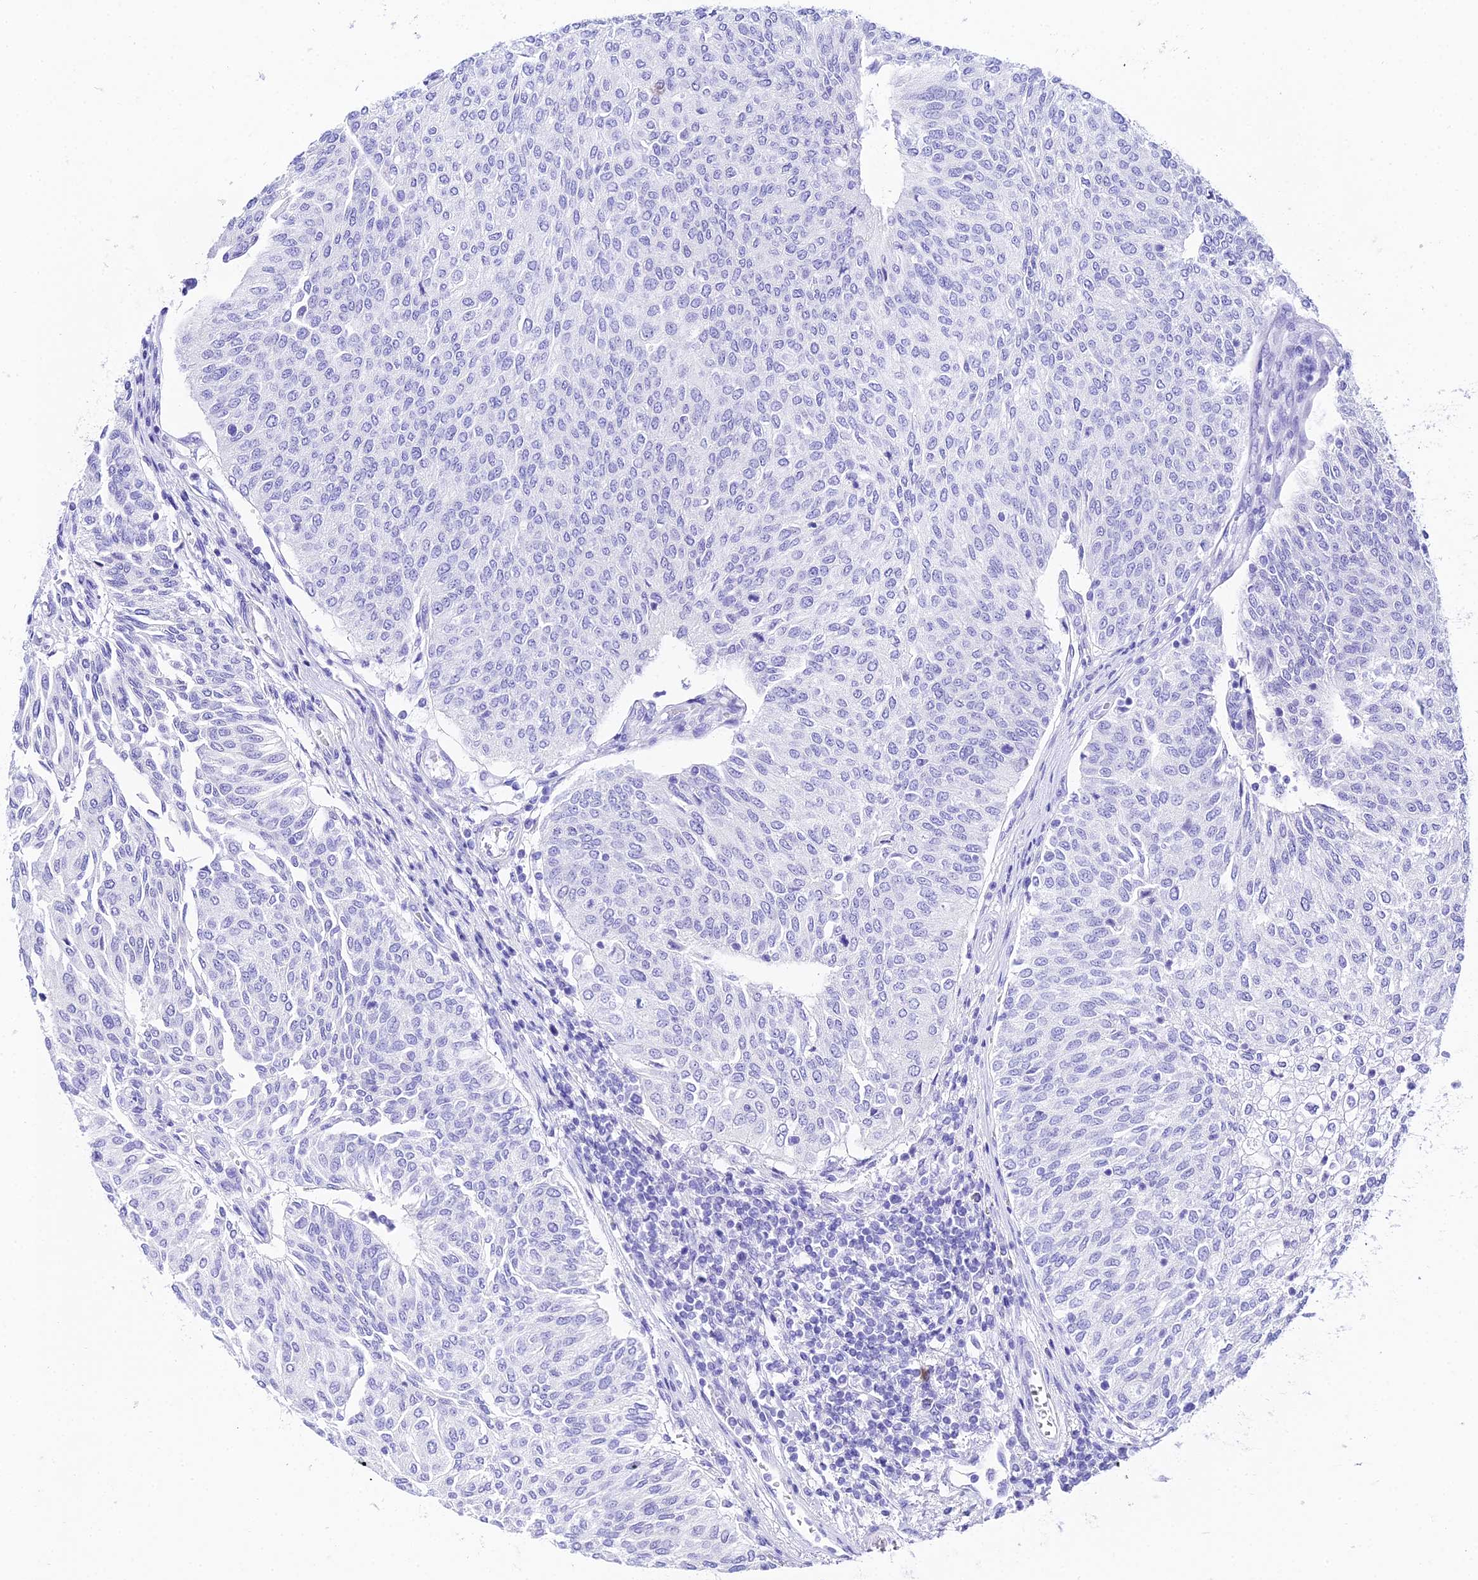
{"staining": {"intensity": "negative", "quantity": "none", "location": "none"}, "tissue": "urothelial cancer", "cell_type": "Tumor cells", "image_type": "cancer", "snomed": [{"axis": "morphology", "description": "Urothelial carcinoma, High grade"}, {"axis": "topography", "description": "Urinary bladder"}], "caption": "High magnification brightfield microscopy of urothelial cancer stained with DAB (brown) and counterstained with hematoxylin (blue): tumor cells show no significant positivity.", "gene": "TRMT44", "patient": {"sex": "female", "age": 79}}